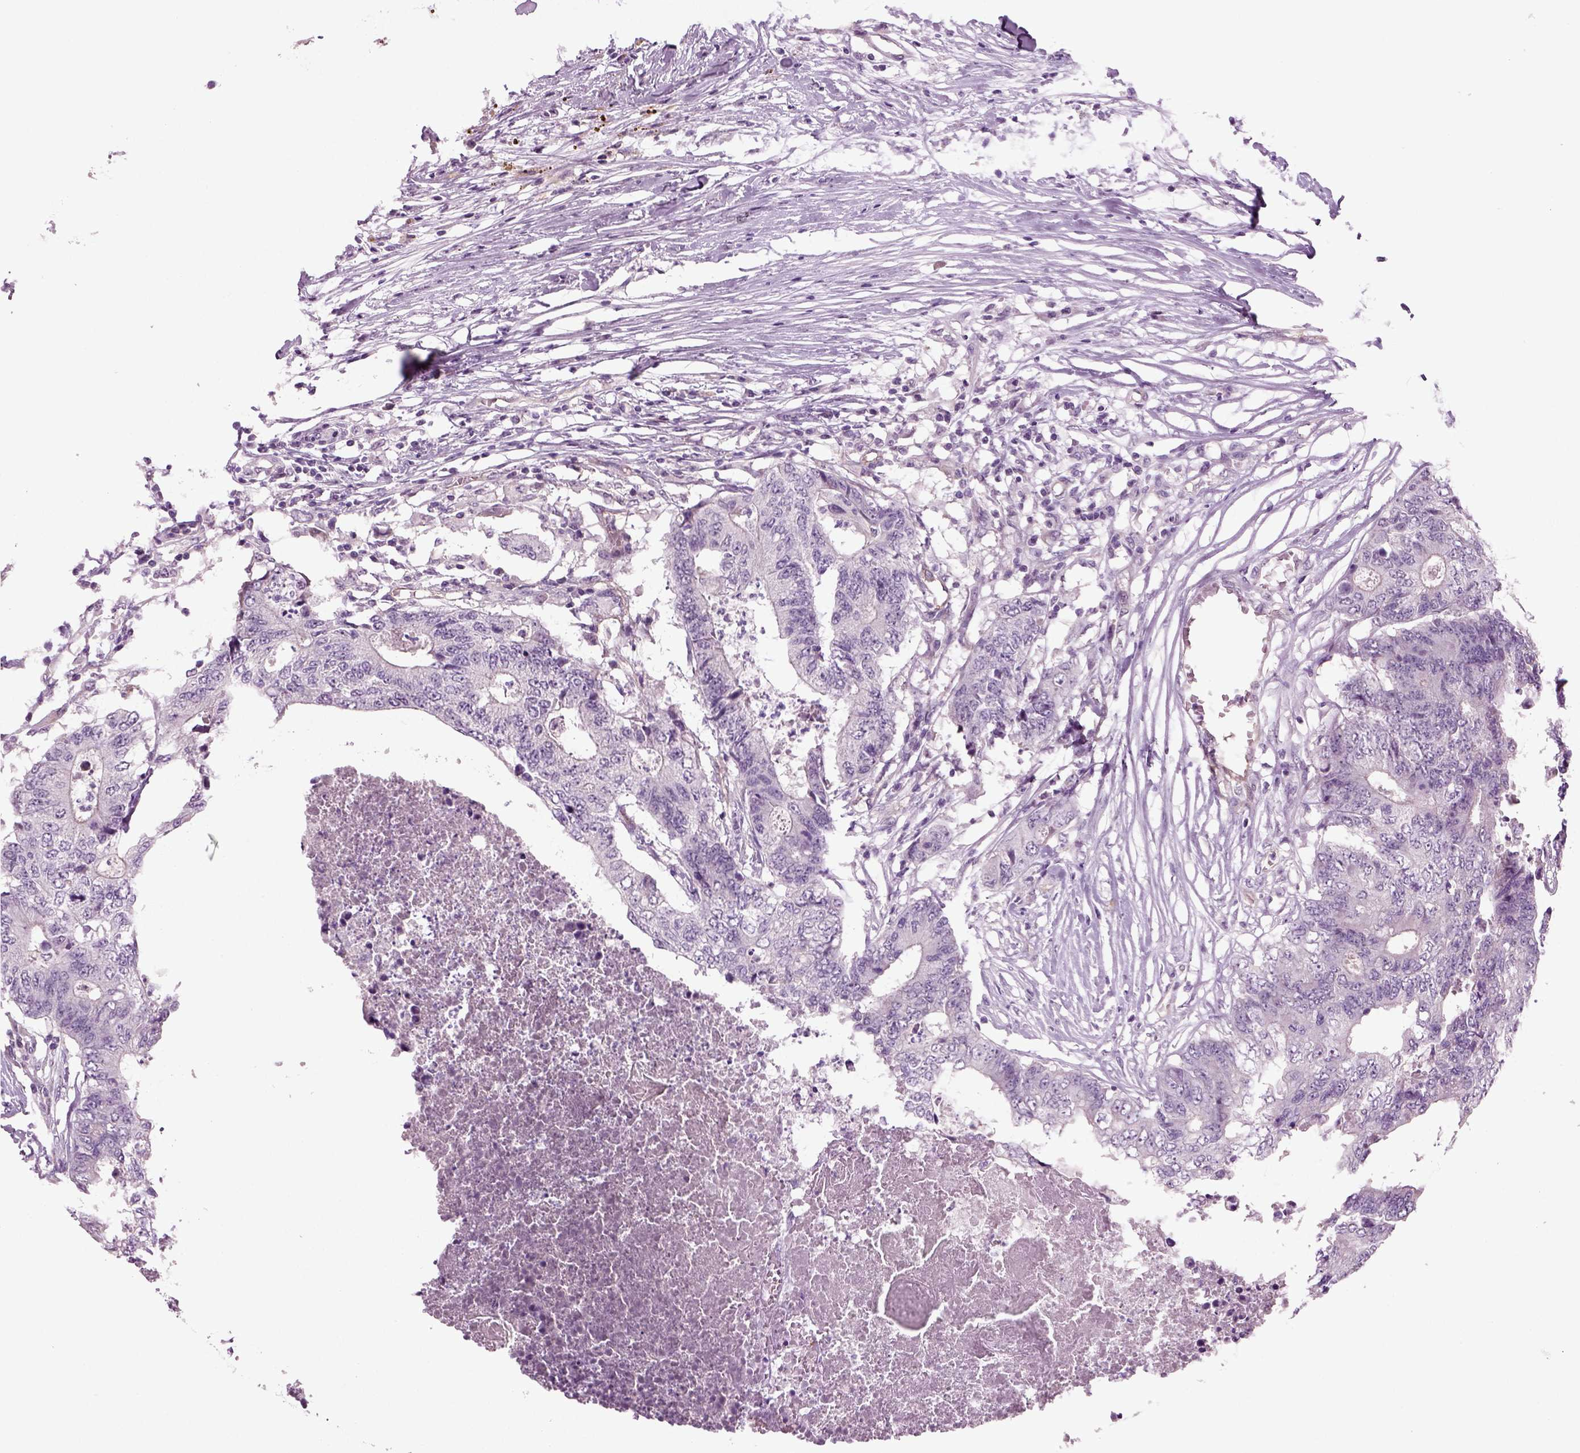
{"staining": {"intensity": "negative", "quantity": "none", "location": "none"}, "tissue": "colorectal cancer", "cell_type": "Tumor cells", "image_type": "cancer", "snomed": [{"axis": "morphology", "description": "Adenocarcinoma, NOS"}, {"axis": "topography", "description": "Colon"}], "caption": "Tumor cells show no significant protein positivity in colorectal cancer (adenocarcinoma).", "gene": "COL9A2", "patient": {"sex": "female", "age": 48}}